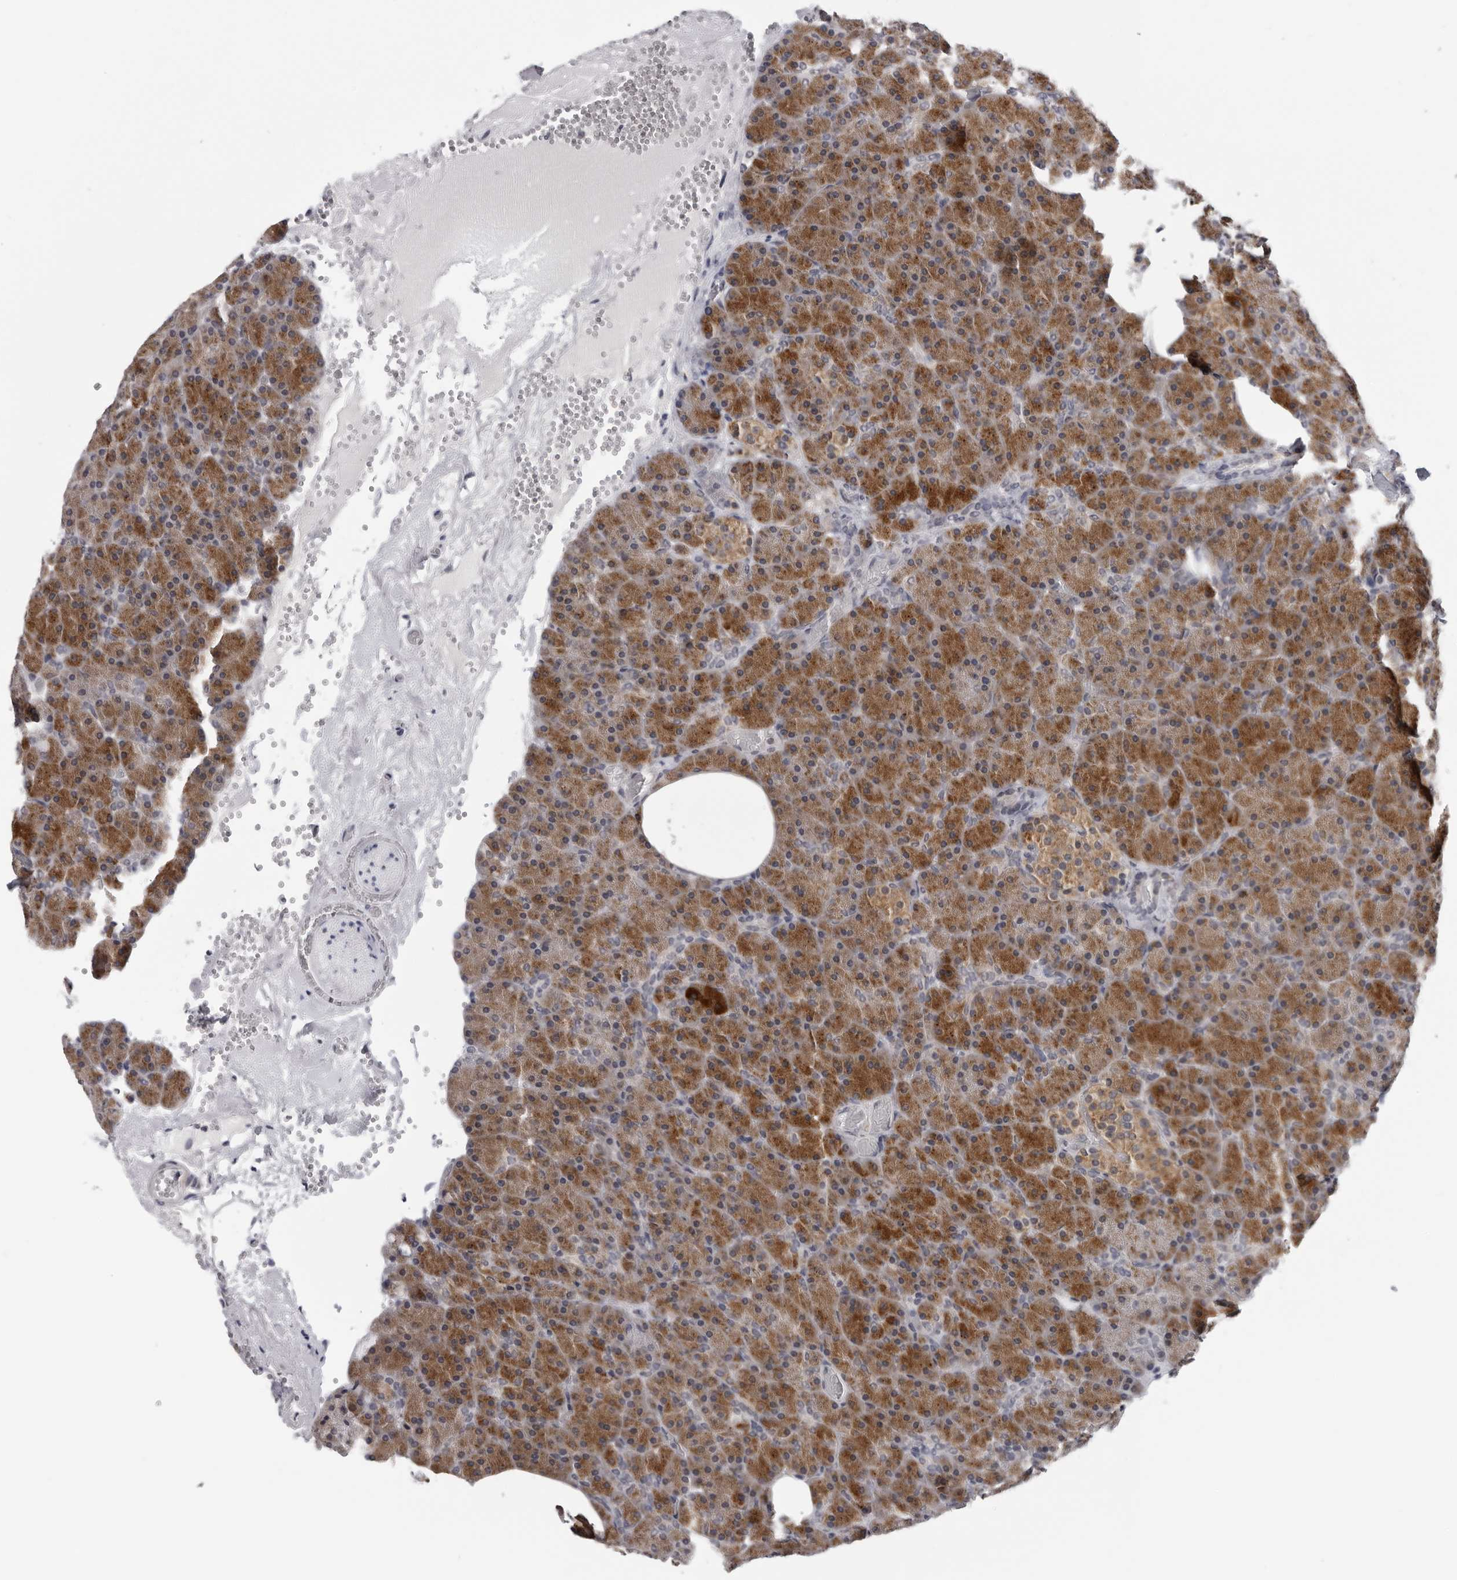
{"staining": {"intensity": "strong", "quantity": "25%-75%", "location": "cytoplasmic/membranous"}, "tissue": "pancreas", "cell_type": "Exocrine glandular cells", "image_type": "normal", "snomed": [{"axis": "morphology", "description": "Normal tissue, NOS"}, {"axis": "morphology", "description": "Carcinoid, malignant, NOS"}, {"axis": "topography", "description": "Pancreas"}], "caption": "This is an image of IHC staining of benign pancreas, which shows strong staining in the cytoplasmic/membranous of exocrine glandular cells.", "gene": "CPT2", "patient": {"sex": "female", "age": 35}}